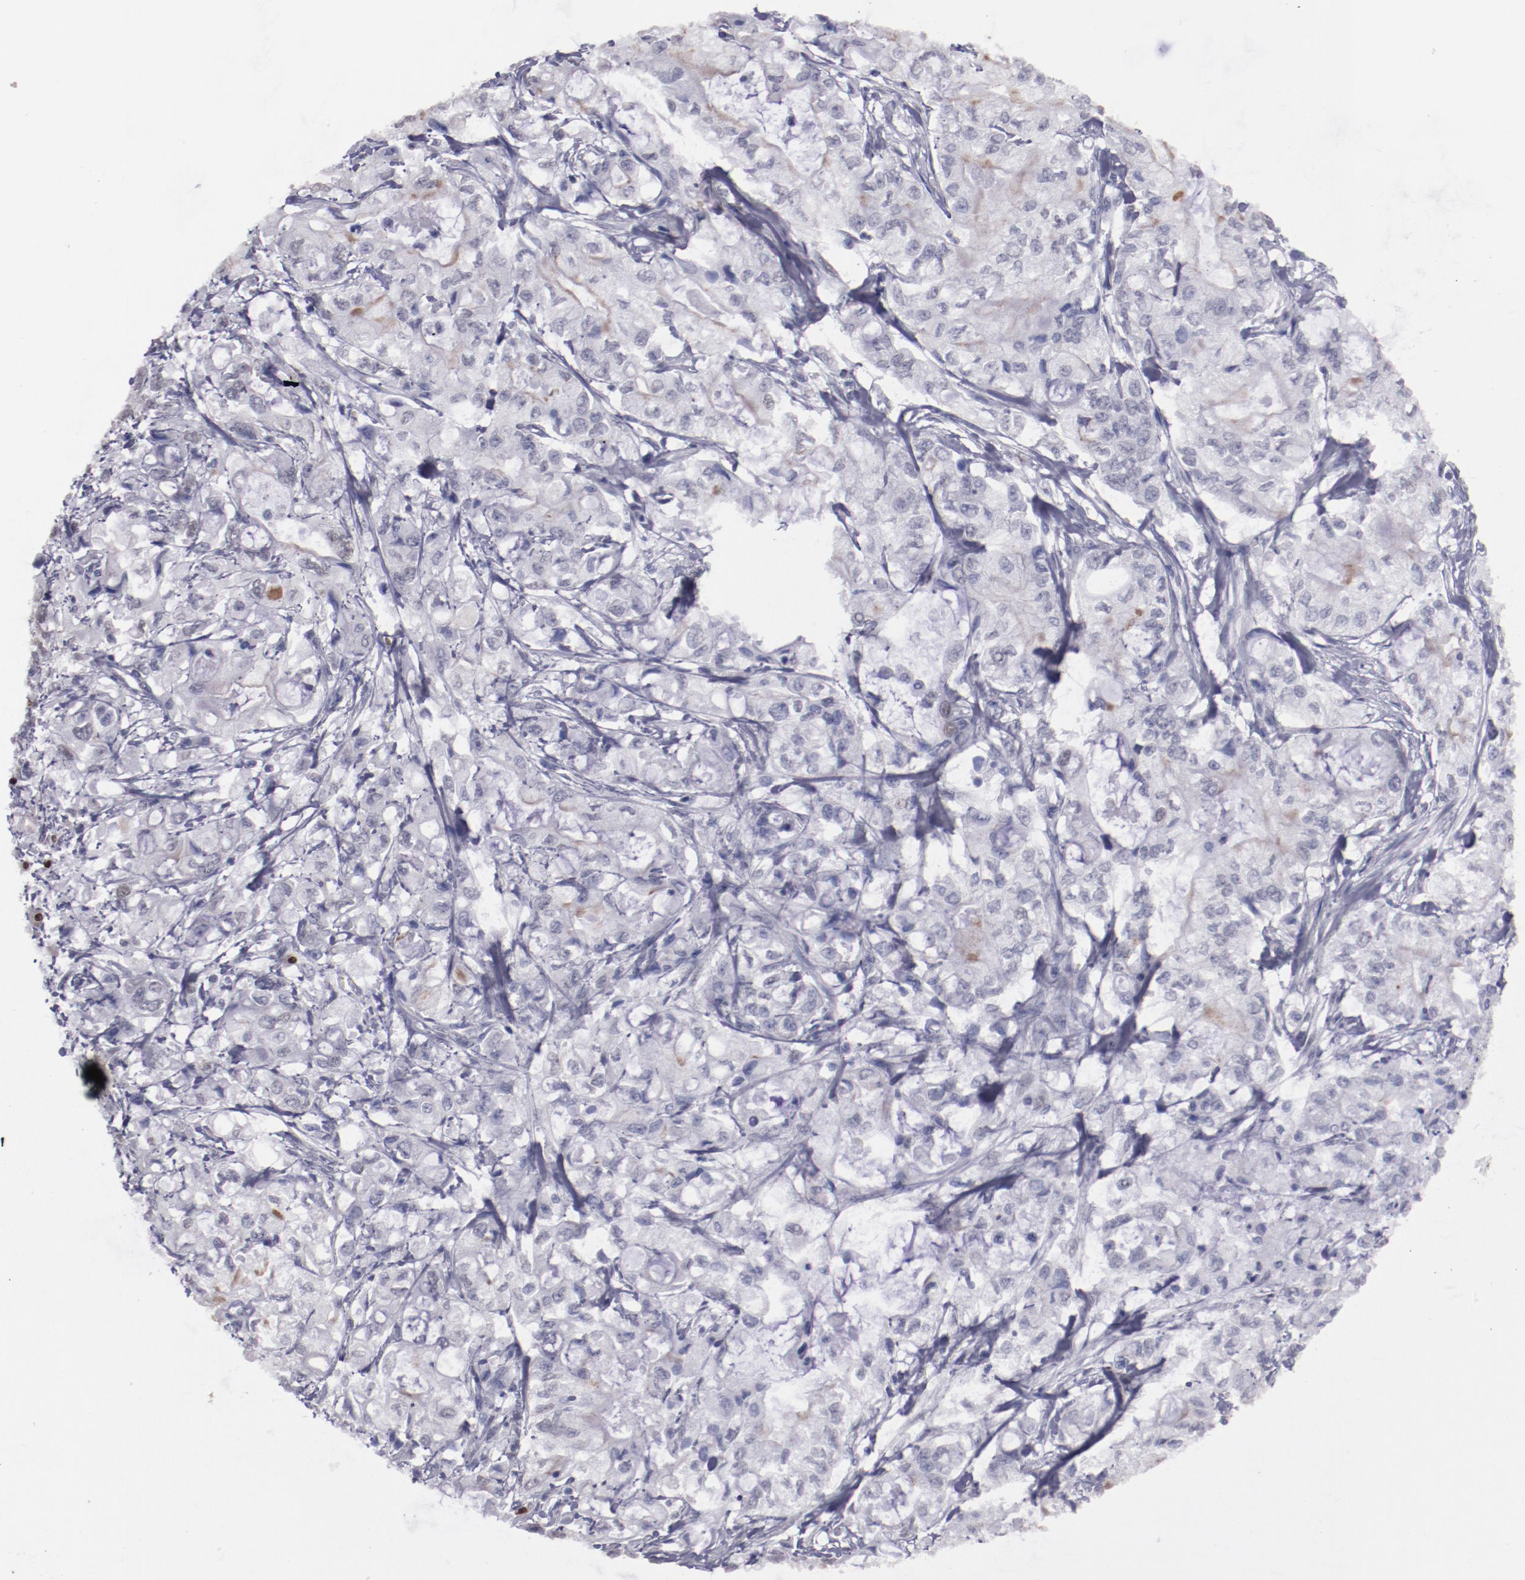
{"staining": {"intensity": "negative", "quantity": "none", "location": "none"}, "tissue": "pancreatic cancer", "cell_type": "Tumor cells", "image_type": "cancer", "snomed": [{"axis": "morphology", "description": "Adenocarcinoma, NOS"}, {"axis": "topography", "description": "Pancreas"}], "caption": "Human pancreatic adenocarcinoma stained for a protein using IHC exhibits no expression in tumor cells.", "gene": "IRF4", "patient": {"sex": "male", "age": 79}}